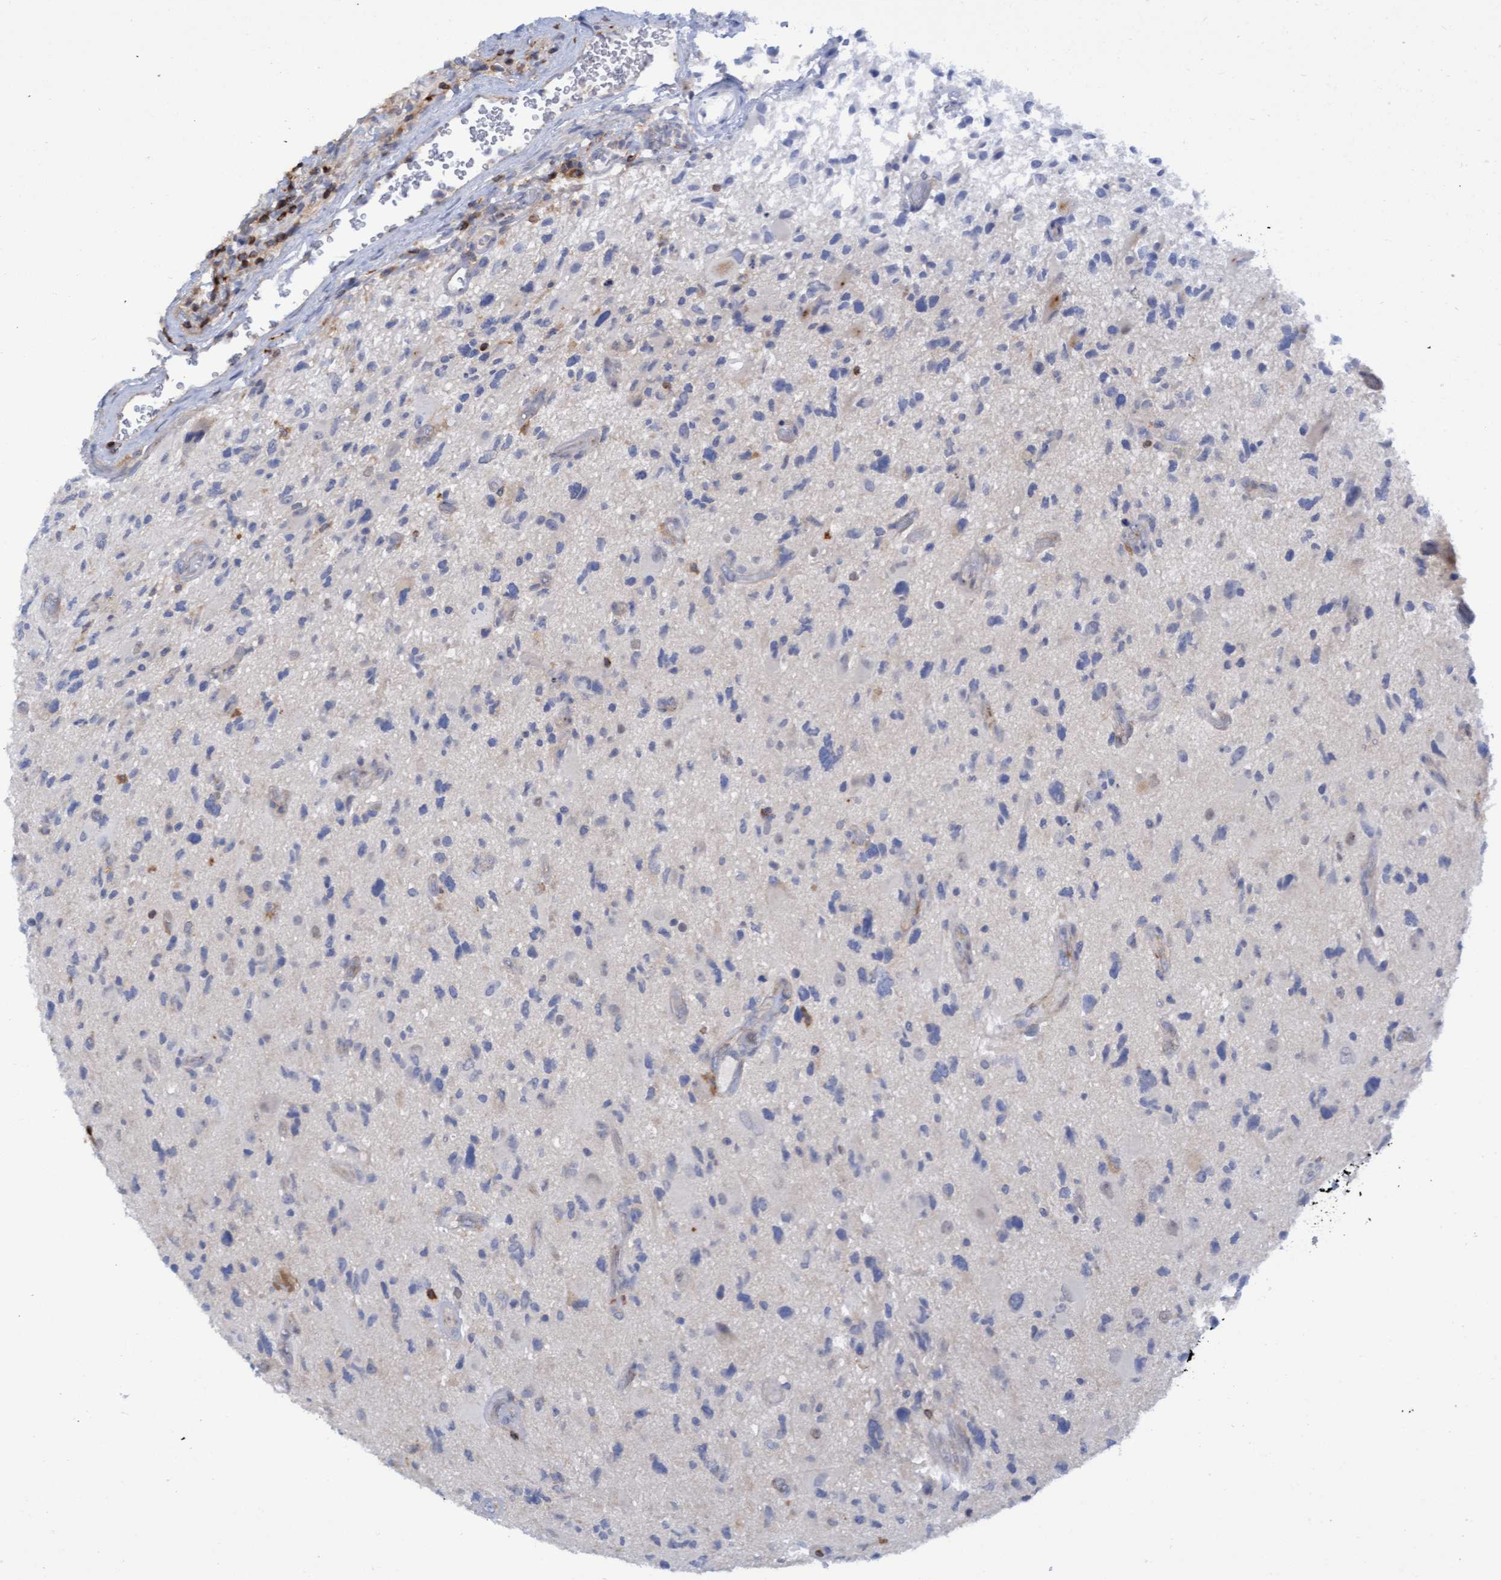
{"staining": {"intensity": "negative", "quantity": "none", "location": "none"}, "tissue": "glioma", "cell_type": "Tumor cells", "image_type": "cancer", "snomed": [{"axis": "morphology", "description": "Glioma, malignant, High grade"}, {"axis": "topography", "description": "Brain"}], "caption": "Tumor cells show no significant staining in malignant high-grade glioma.", "gene": "FNBP1", "patient": {"sex": "male", "age": 33}}